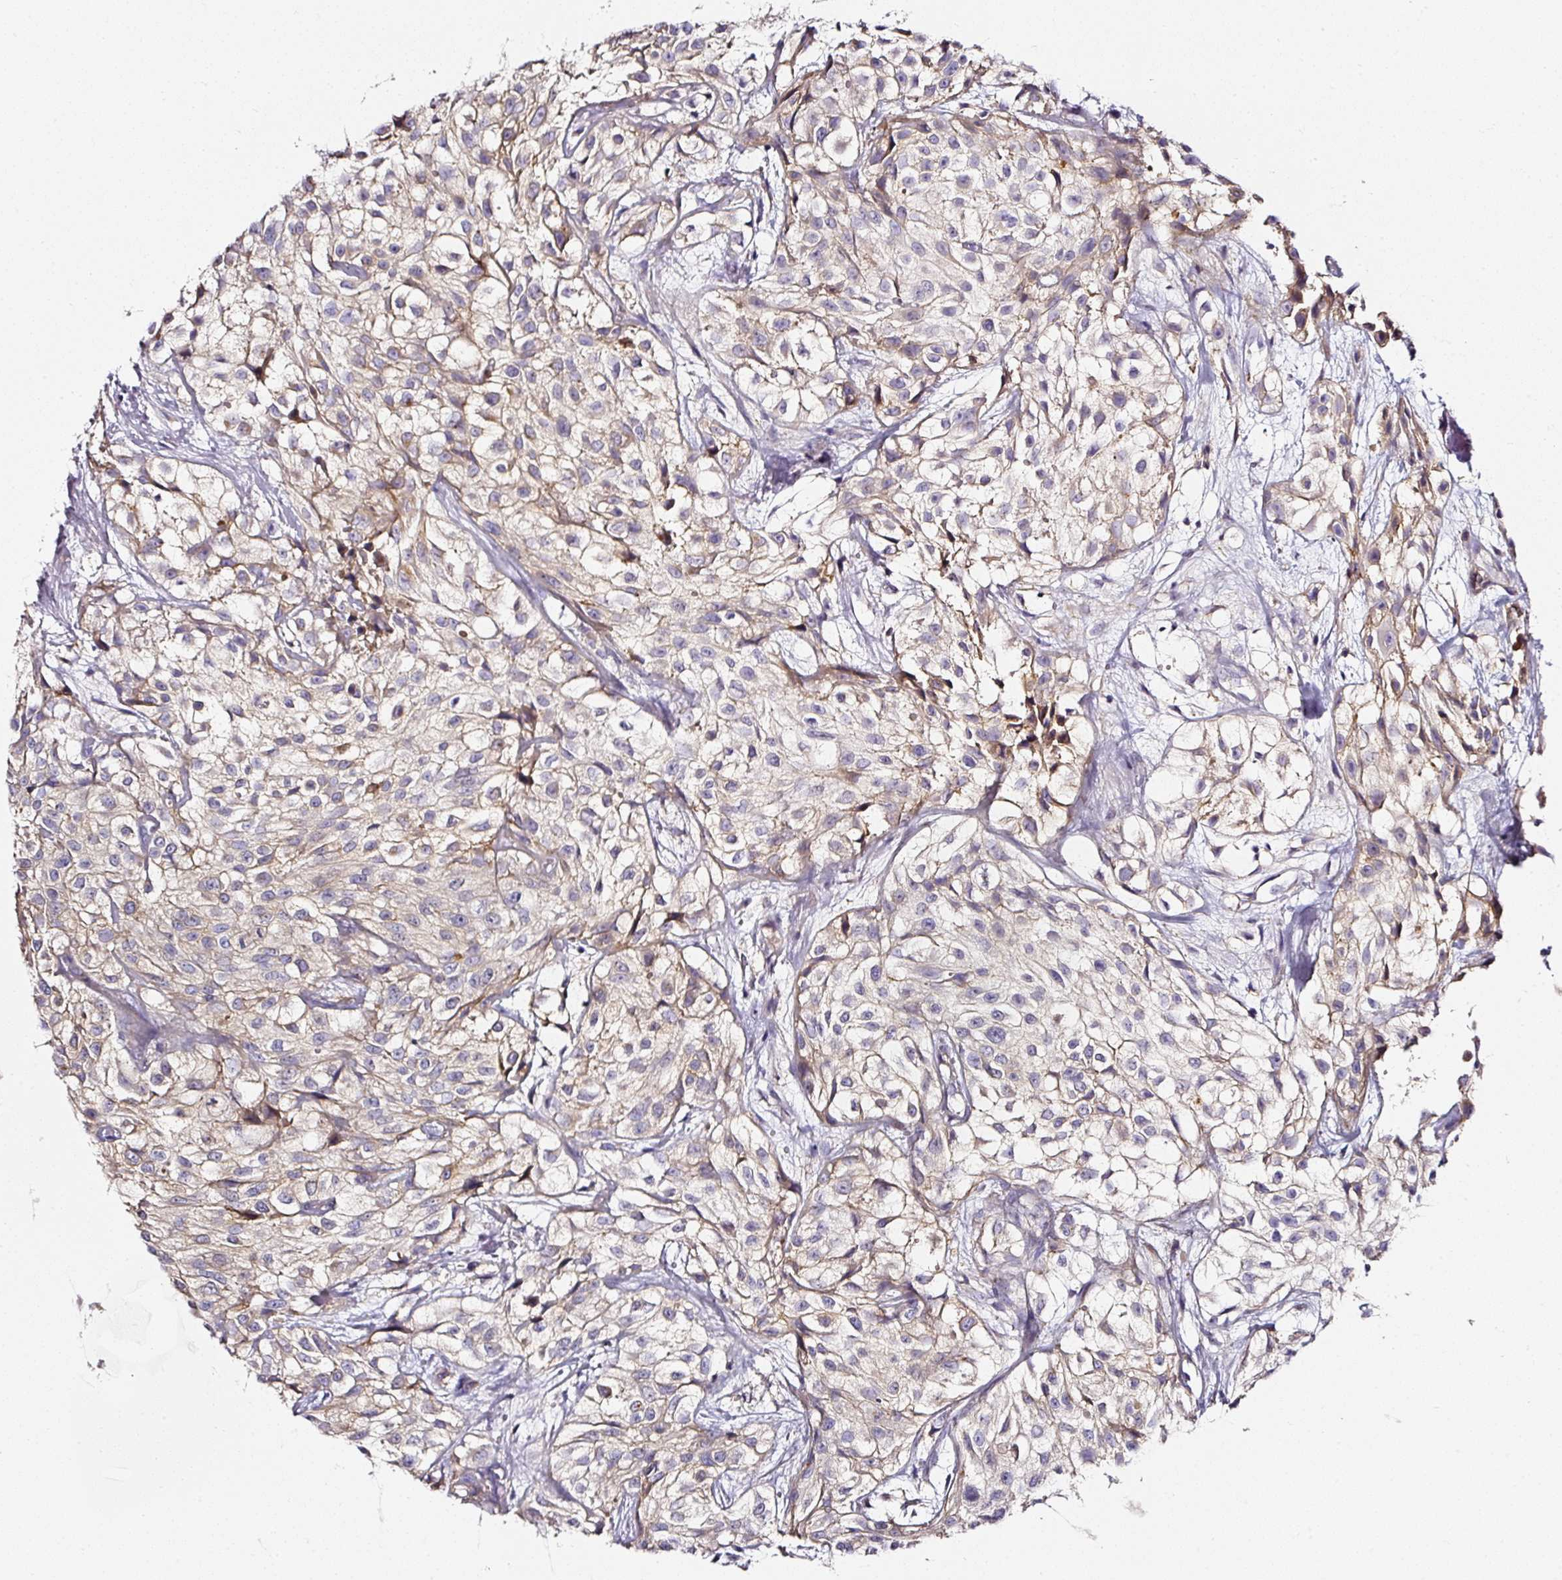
{"staining": {"intensity": "weak", "quantity": "<25%", "location": "cytoplasmic/membranous"}, "tissue": "urothelial cancer", "cell_type": "Tumor cells", "image_type": "cancer", "snomed": [{"axis": "morphology", "description": "Urothelial carcinoma, High grade"}, {"axis": "topography", "description": "Urinary bladder"}], "caption": "Photomicrograph shows no significant protein expression in tumor cells of urothelial cancer.", "gene": "CD47", "patient": {"sex": "male", "age": 56}}